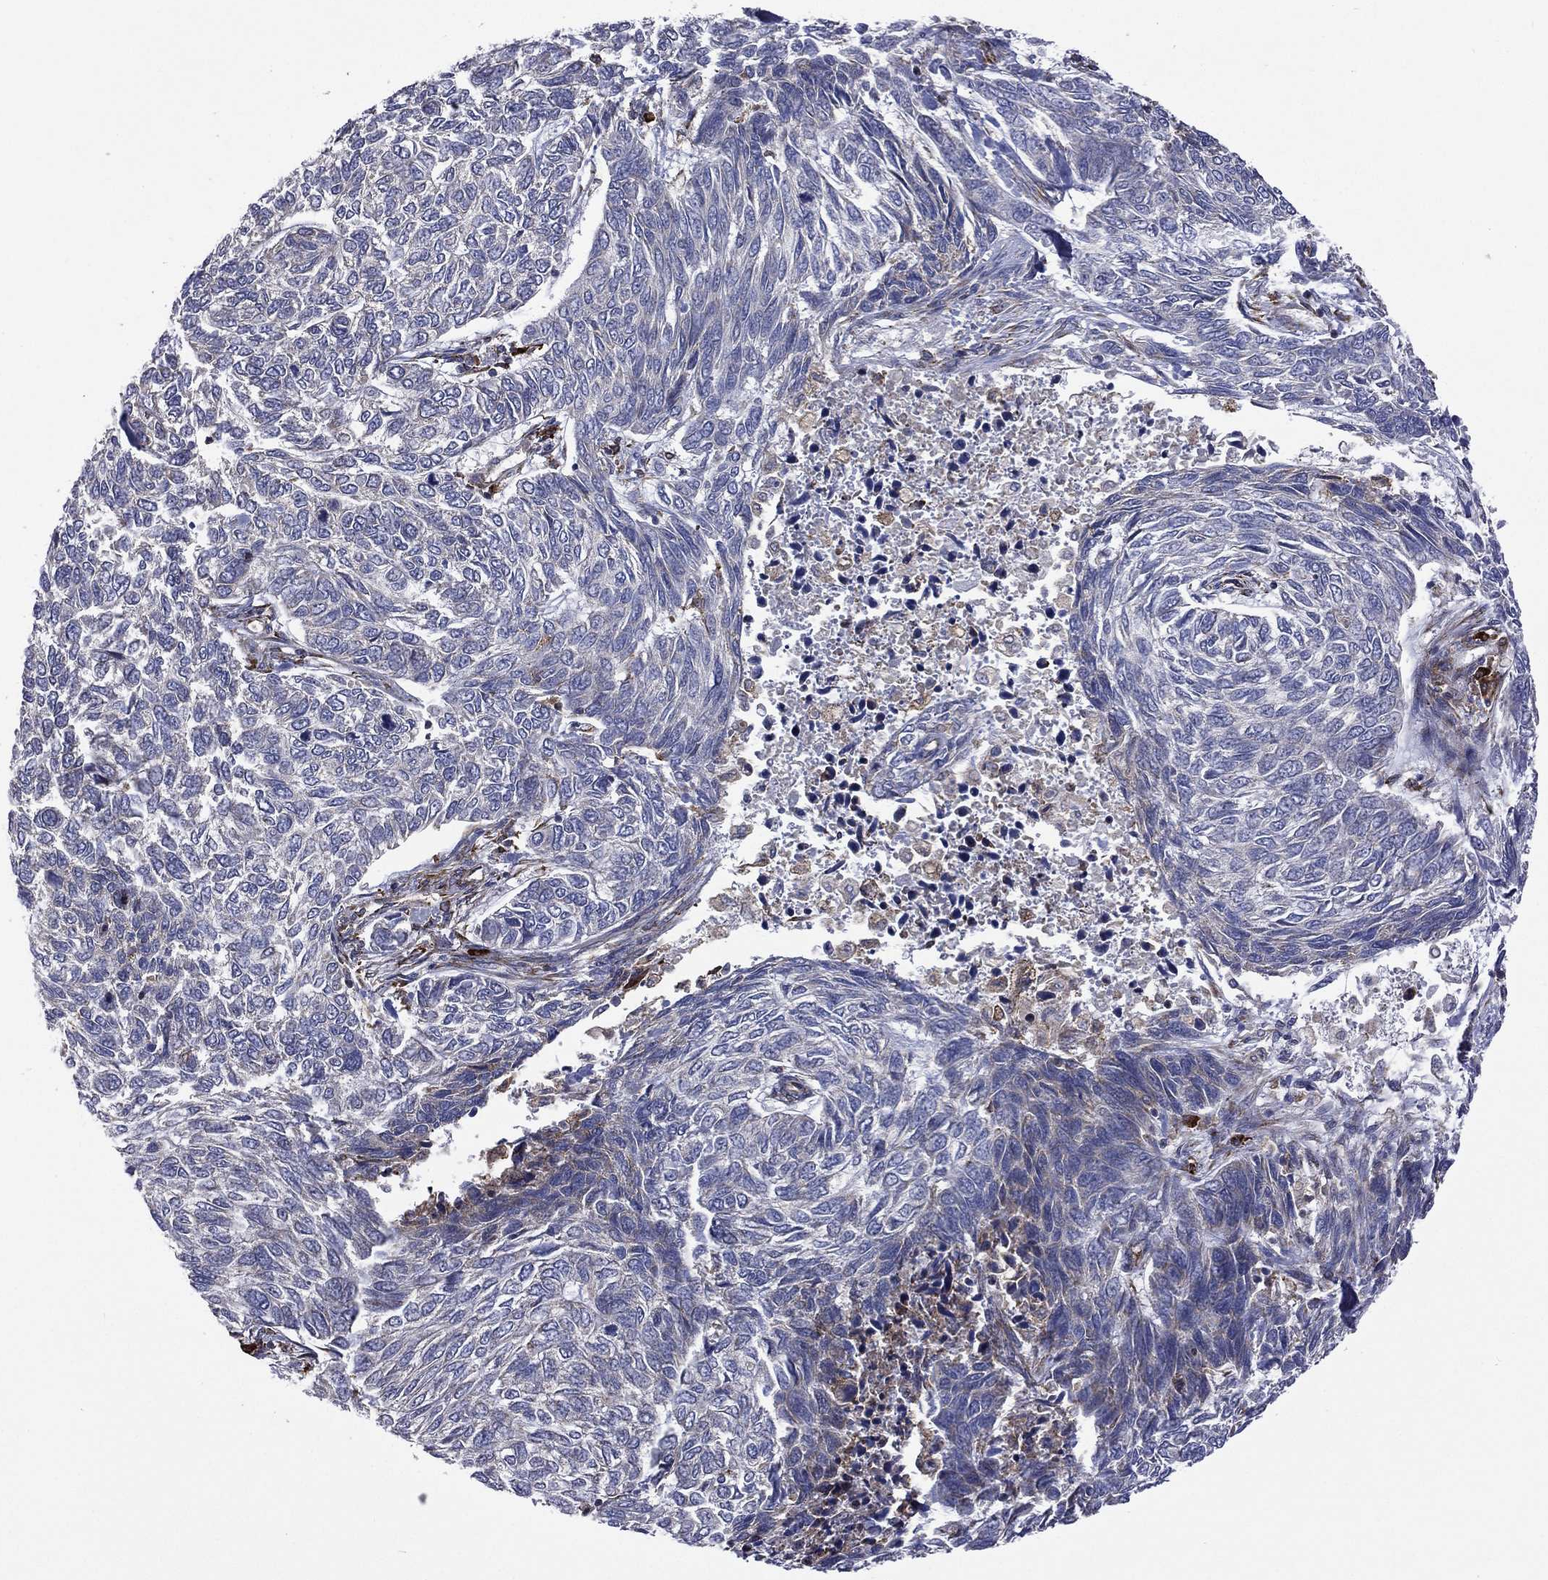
{"staining": {"intensity": "negative", "quantity": "none", "location": "none"}, "tissue": "skin cancer", "cell_type": "Tumor cells", "image_type": "cancer", "snomed": [{"axis": "morphology", "description": "Basal cell carcinoma"}, {"axis": "topography", "description": "Skin"}], "caption": "Skin cancer was stained to show a protein in brown. There is no significant positivity in tumor cells. The staining is performed using DAB brown chromogen with nuclei counter-stained in using hematoxylin.", "gene": "C20orf96", "patient": {"sex": "female", "age": 65}}